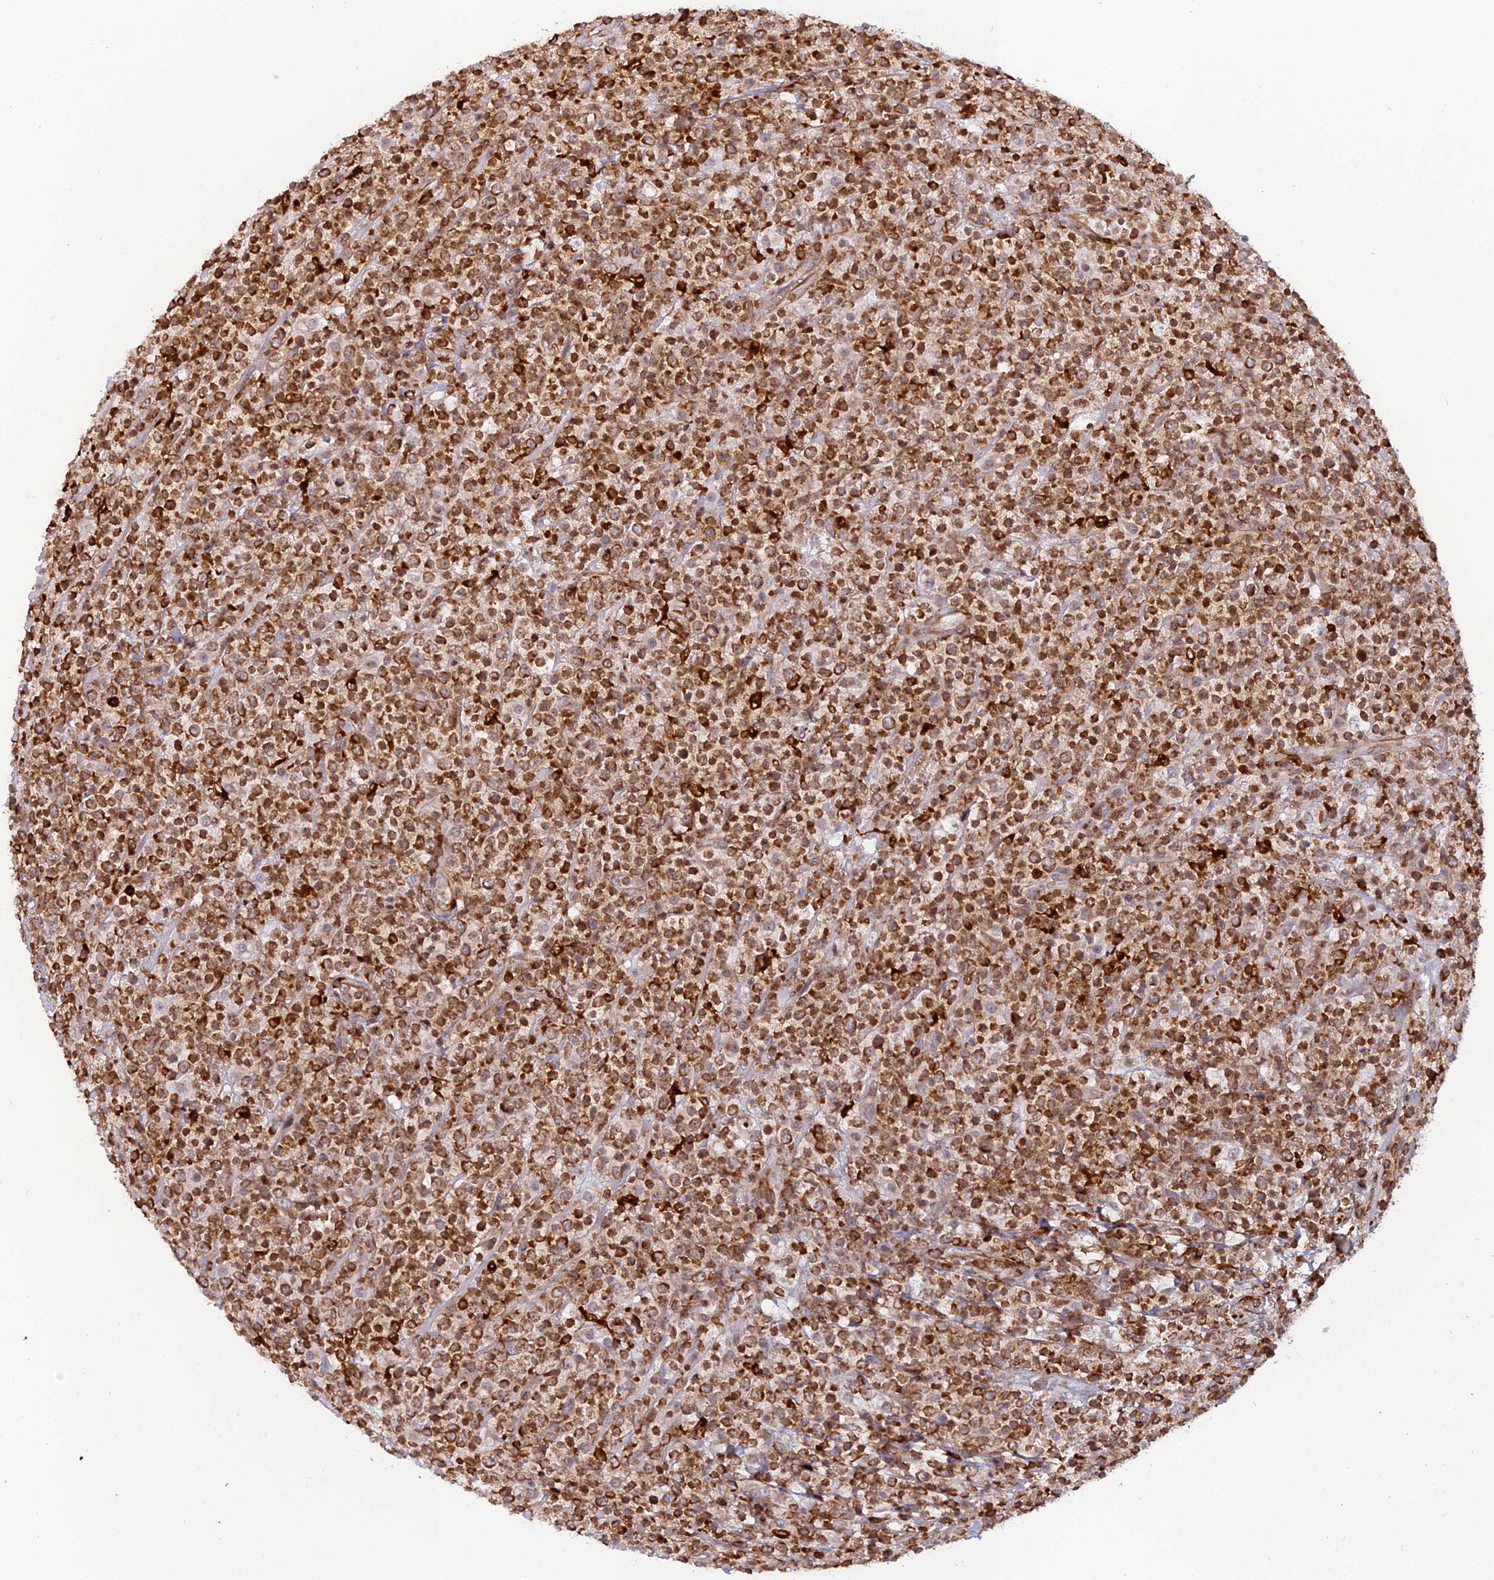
{"staining": {"intensity": "moderate", "quantity": ">75%", "location": "cytoplasmic/membranous"}, "tissue": "lymphoma", "cell_type": "Tumor cells", "image_type": "cancer", "snomed": [{"axis": "morphology", "description": "Malignant lymphoma, non-Hodgkin's type, High grade"}, {"axis": "topography", "description": "Colon"}], "caption": "Immunohistochemical staining of human high-grade malignant lymphoma, non-Hodgkin's type displays medium levels of moderate cytoplasmic/membranous expression in about >75% of tumor cells.", "gene": "APOBR", "patient": {"sex": "female", "age": 53}}